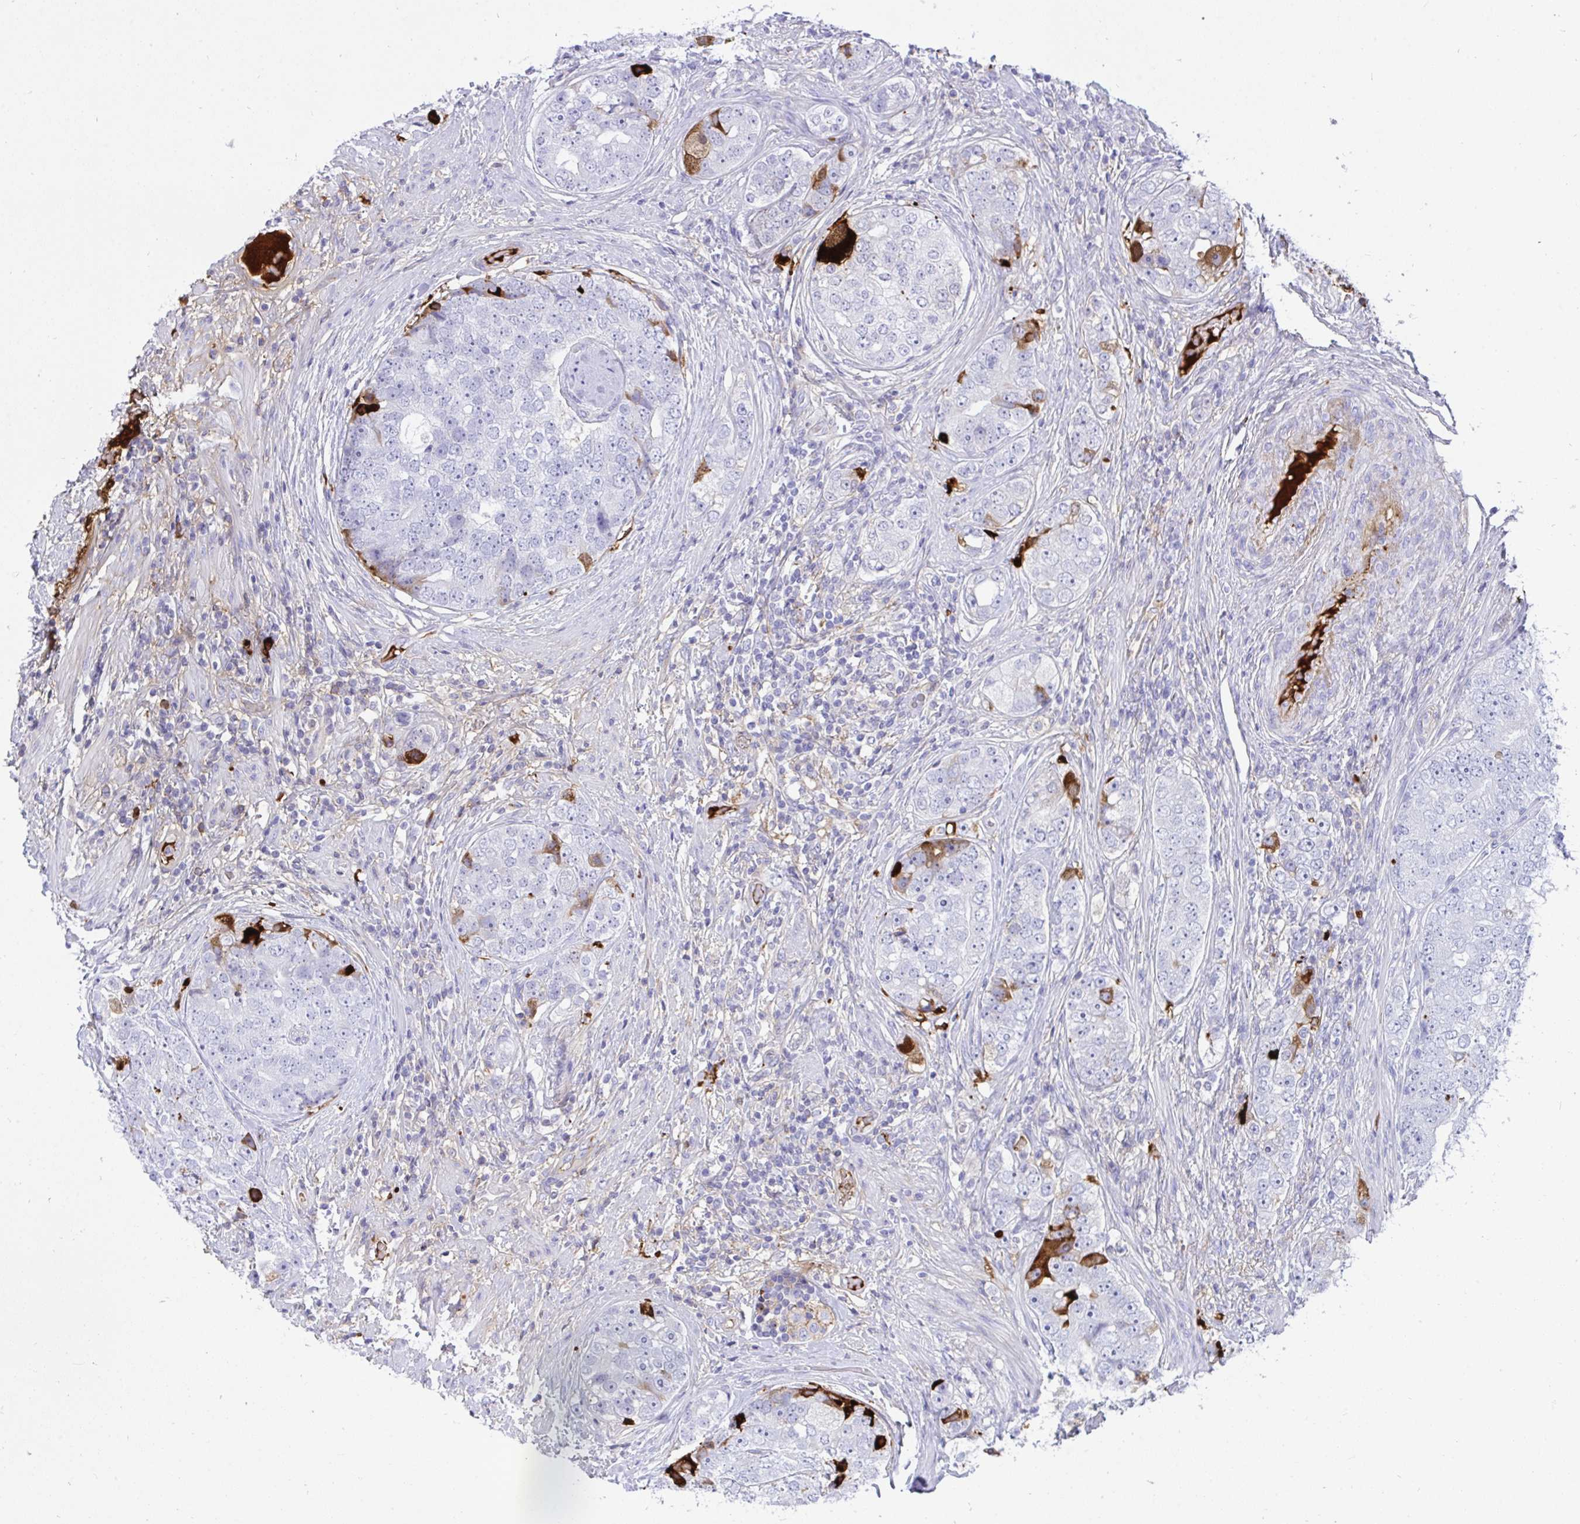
{"staining": {"intensity": "moderate", "quantity": "<25%", "location": "cytoplasmic/membranous"}, "tissue": "prostate cancer", "cell_type": "Tumor cells", "image_type": "cancer", "snomed": [{"axis": "morphology", "description": "Adenocarcinoma, High grade"}, {"axis": "topography", "description": "Prostate"}], "caption": "Protein staining by IHC shows moderate cytoplasmic/membranous staining in about <25% of tumor cells in adenocarcinoma (high-grade) (prostate).", "gene": "F2", "patient": {"sex": "male", "age": 60}}